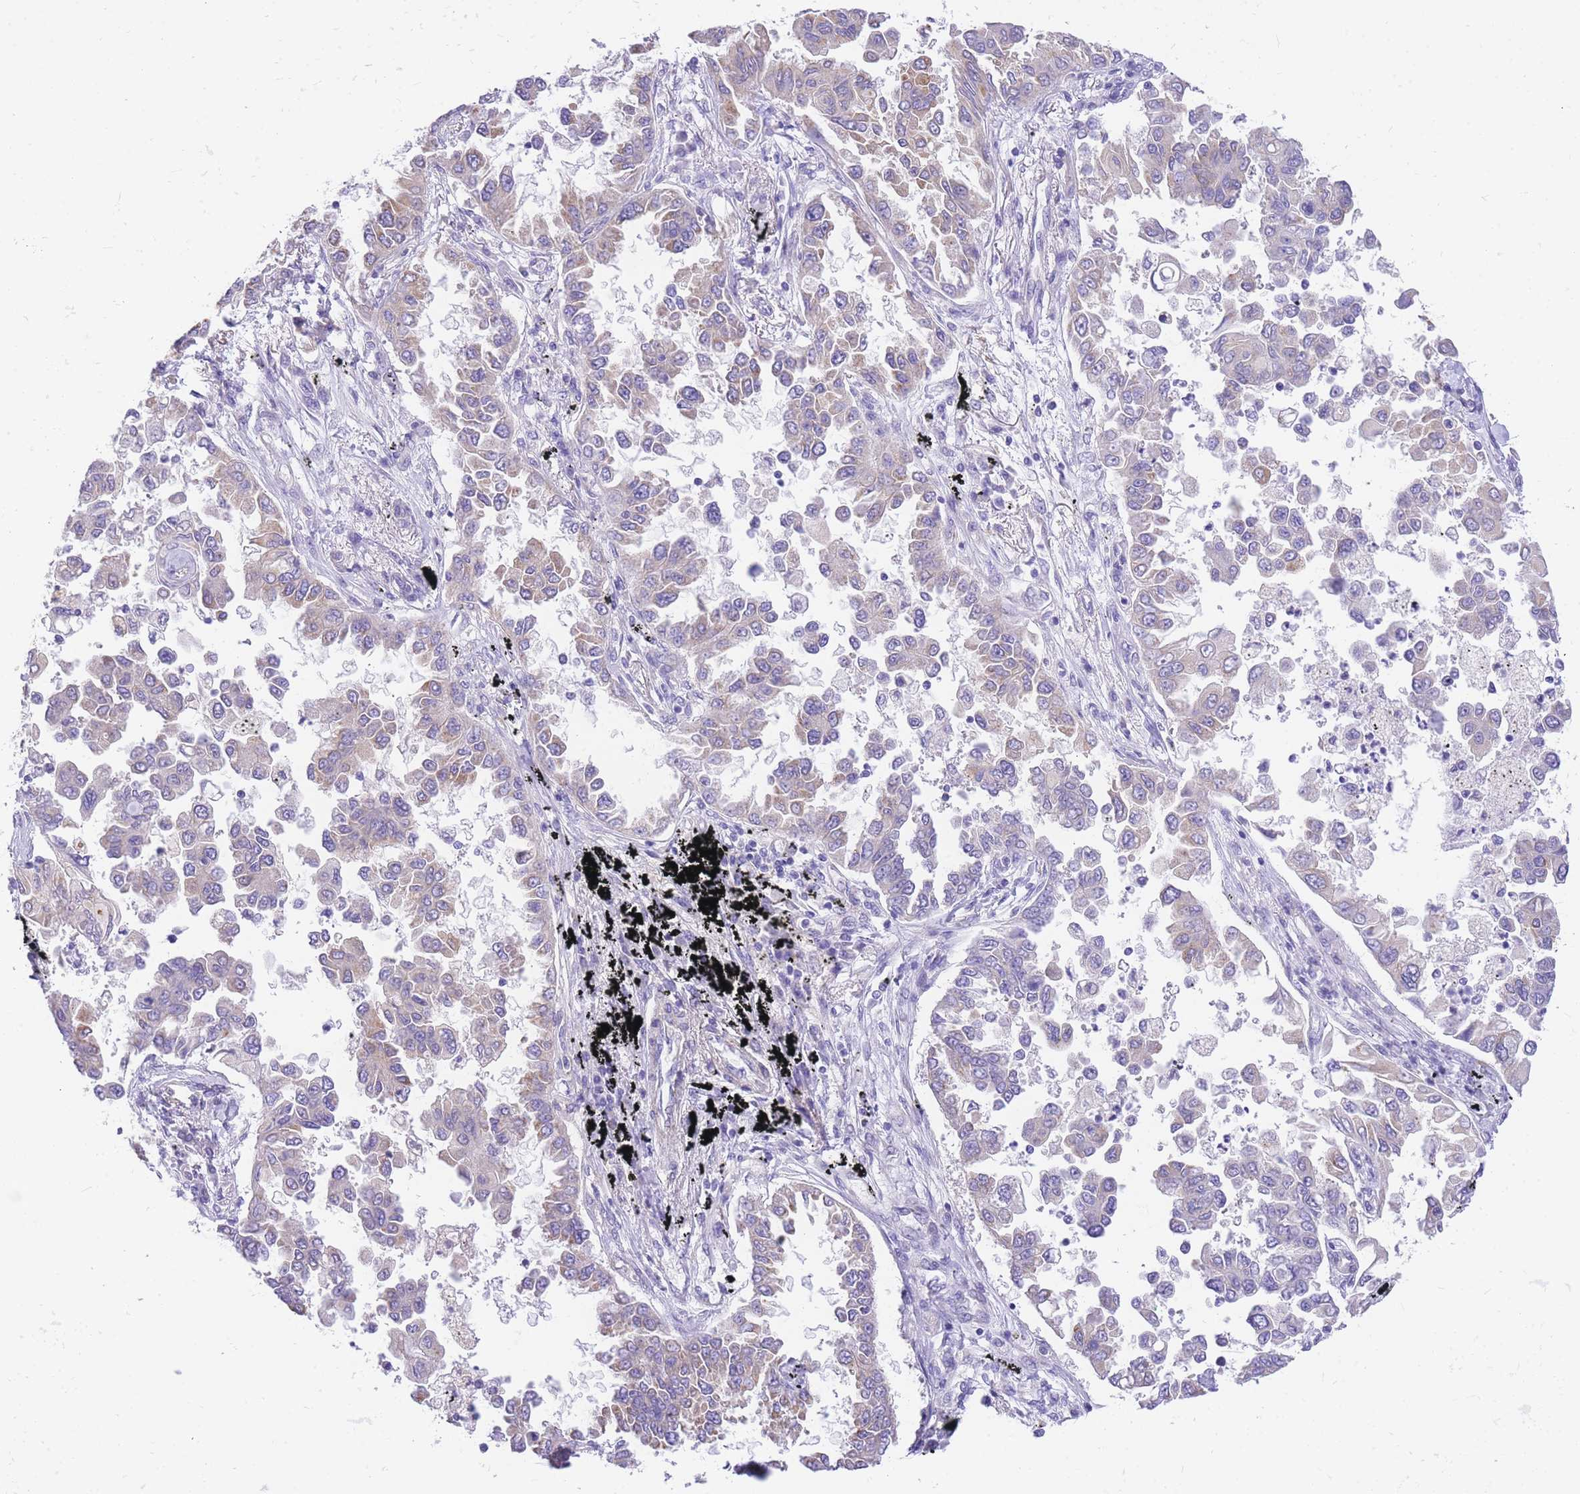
{"staining": {"intensity": "weak", "quantity": "<25%", "location": "nuclear"}, "tissue": "lung cancer", "cell_type": "Tumor cells", "image_type": "cancer", "snomed": [{"axis": "morphology", "description": "Adenocarcinoma, NOS"}, {"axis": "topography", "description": "Lung"}], "caption": "This is a histopathology image of immunohistochemistry (IHC) staining of lung adenocarcinoma, which shows no staining in tumor cells. (Stains: DAB IHC with hematoxylin counter stain, Microscopy: brightfield microscopy at high magnification).", "gene": "S100PBP", "patient": {"sex": "female", "age": 67}}